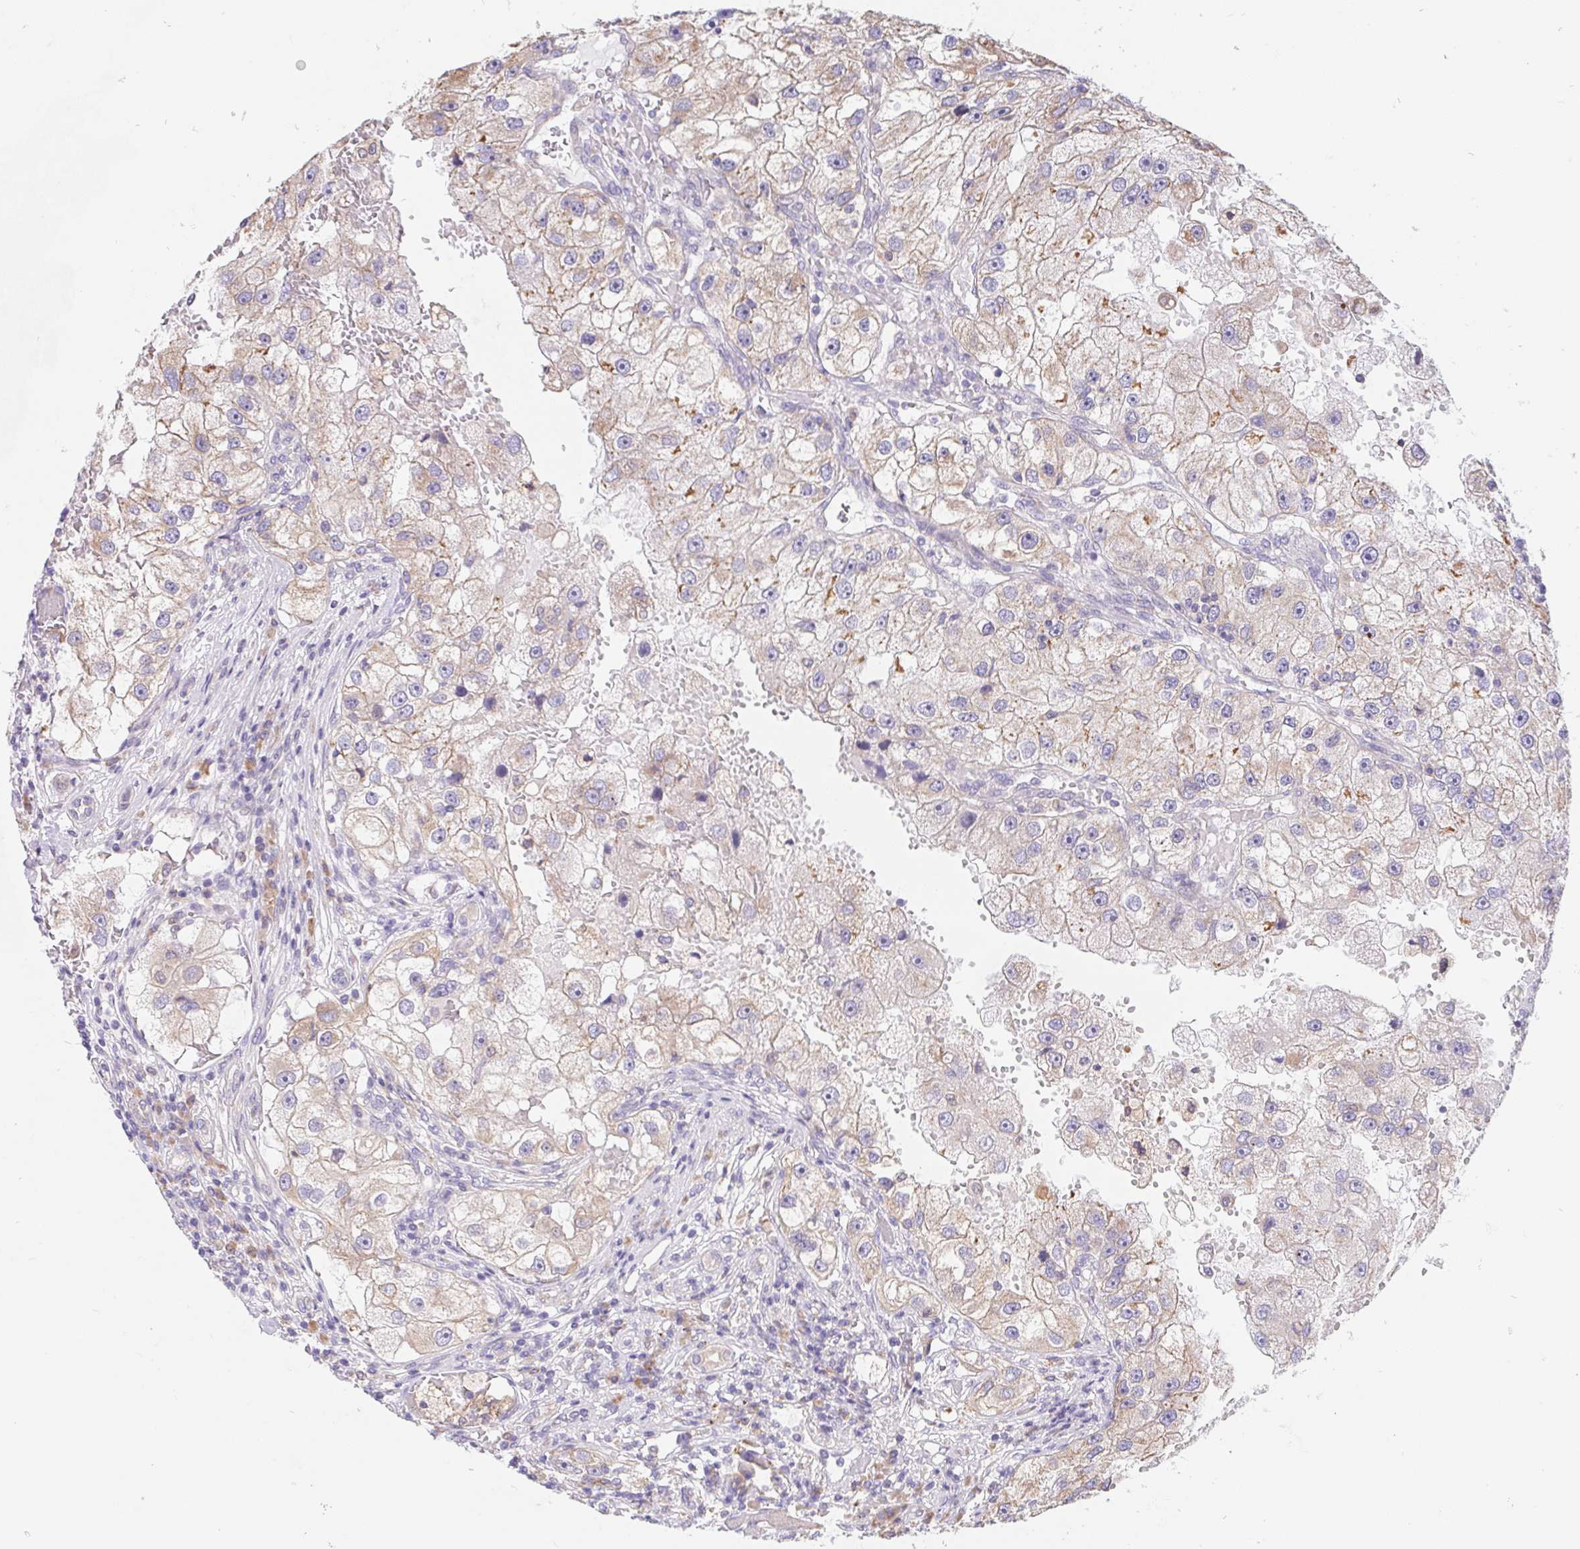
{"staining": {"intensity": "weak", "quantity": "<25%", "location": "cytoplasmic/membranous"}, "tissue": "renal cancer", "cell_type": "Tumor cells", "image_type": "cancer", "snomed": [{"axis": "morphology", "description": "Adenocarcinoma, NOS"}, {"axis": "topography", "description": "Kidney"}], "caption": "Immunohistochemical staining of human renal cancer demonstrates no significant expression in tumor cells.", "gene": "ADAM8", "patient": {"sex": "male", "age": 63}}